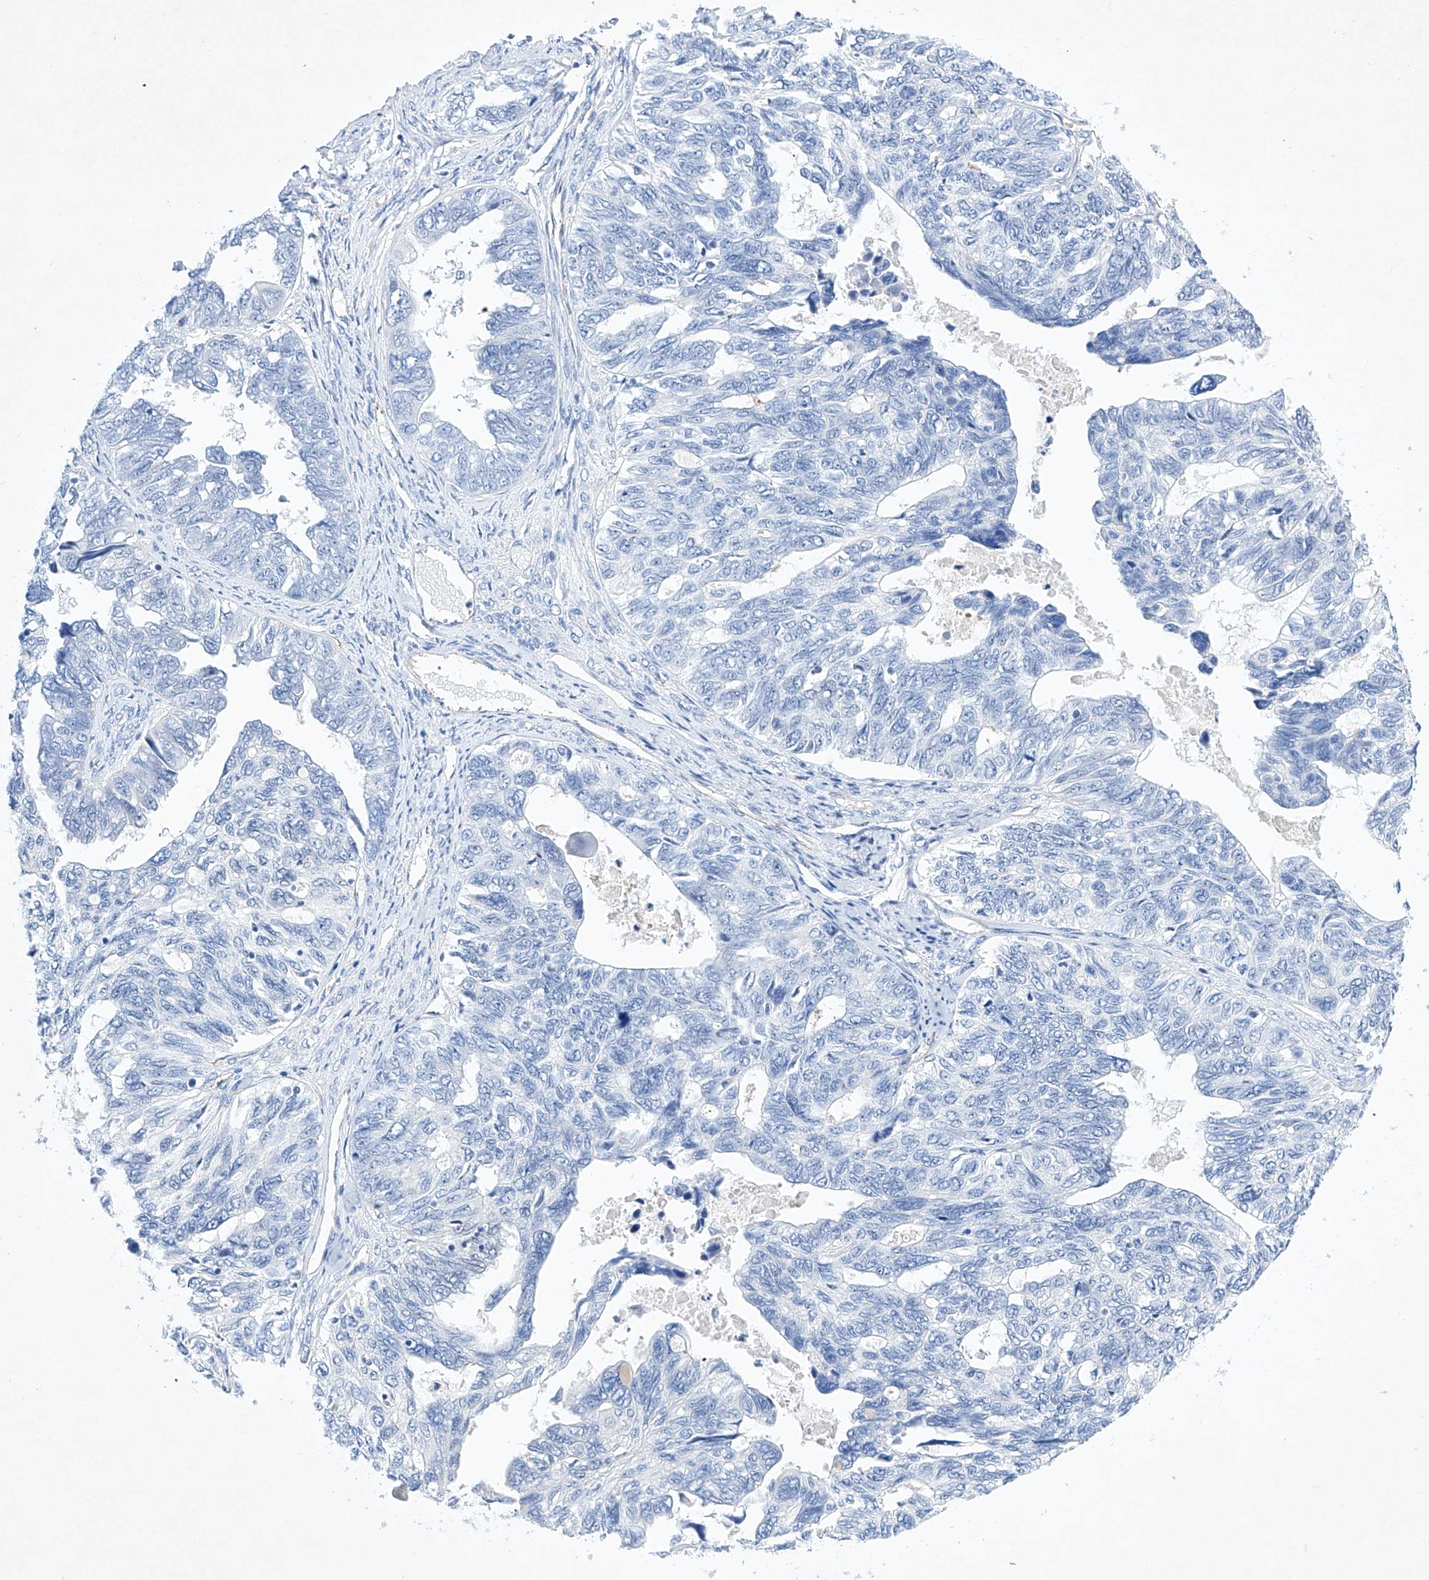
{"staining": {"intensity": "negative", "quantity": "none", "location": "none"}, "tissue": "ovarian cancer", "cell_type": "Tumor cells", "image_type": "cancer", "snomed": [{"axis": "morphology", "description": "Cystadenocarcinoma, serous, NOS"}, {"axis": "topography", "description": "Ovary"}], "caption": "This is an immunohistochemistry (IHC) photomicrograph of human serous cystadenocarcinoma (ovarian). There is no staining in tumor cells.", "gene": "ETV7", "patient": {"sex": "female", "age": 79}}